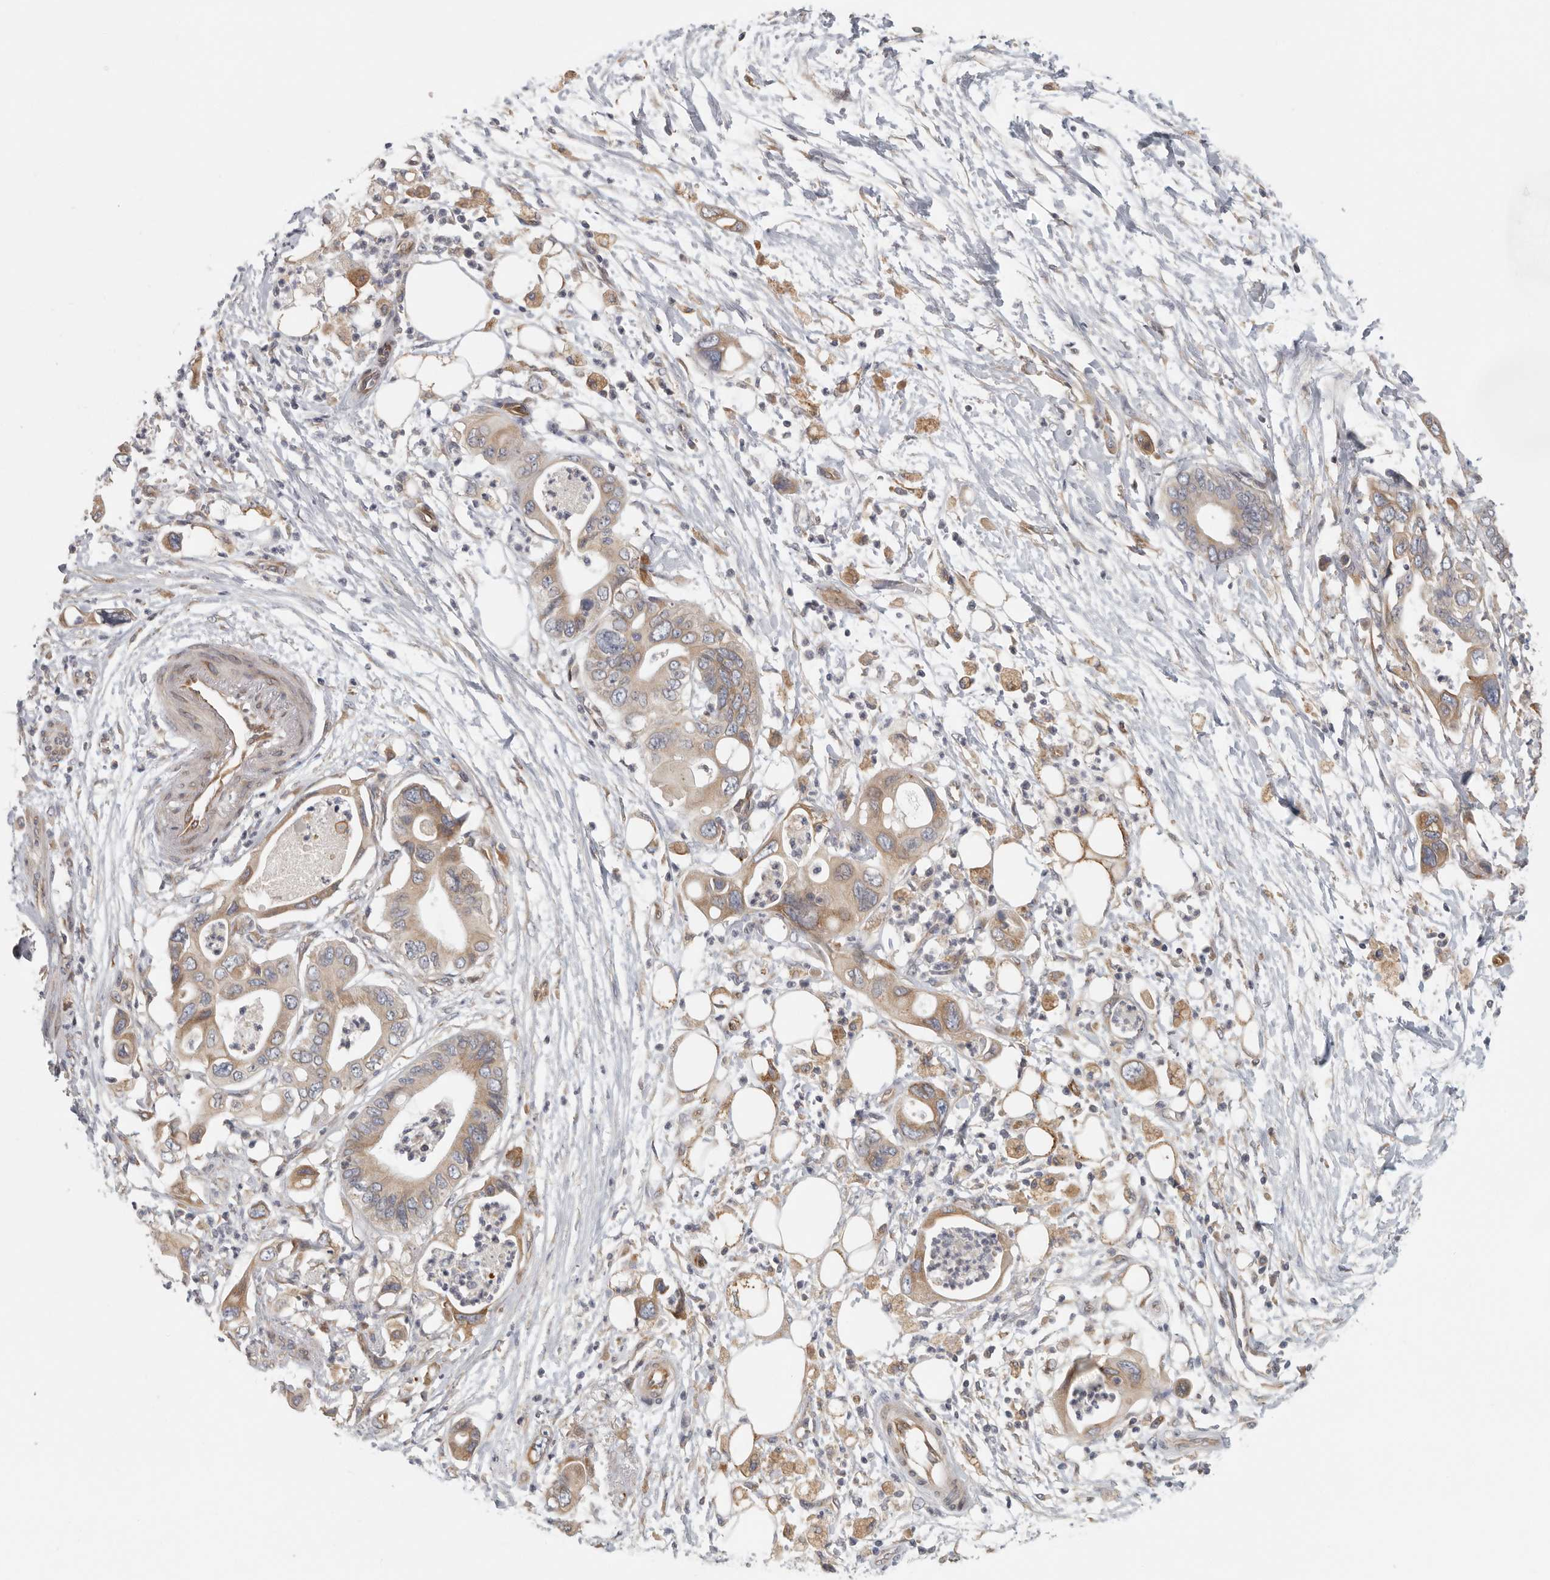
{"staining": {"intensity": "moderate", "quantity": "25%-75%", "location": "cytoplasmic/membranous"}, "tissue": "pancreatic cancer", "cell_type": "Tumor cells", "image_type": "cancer", "snomed": [{"axis": "morphology", "description": "Adenocarcinoma, NOS"}, {"axis": "topography", "description": "Pancreas"}], "caption": "Pancreatic adenocarcinoma tissue reveals moderate cytoplasmic/membranous positivity in about 25%-75% of tumor cells, visualized by immunohistochemistry.", "gene": "BCAP29", "patient": {"sex": "male", "age": 66}}